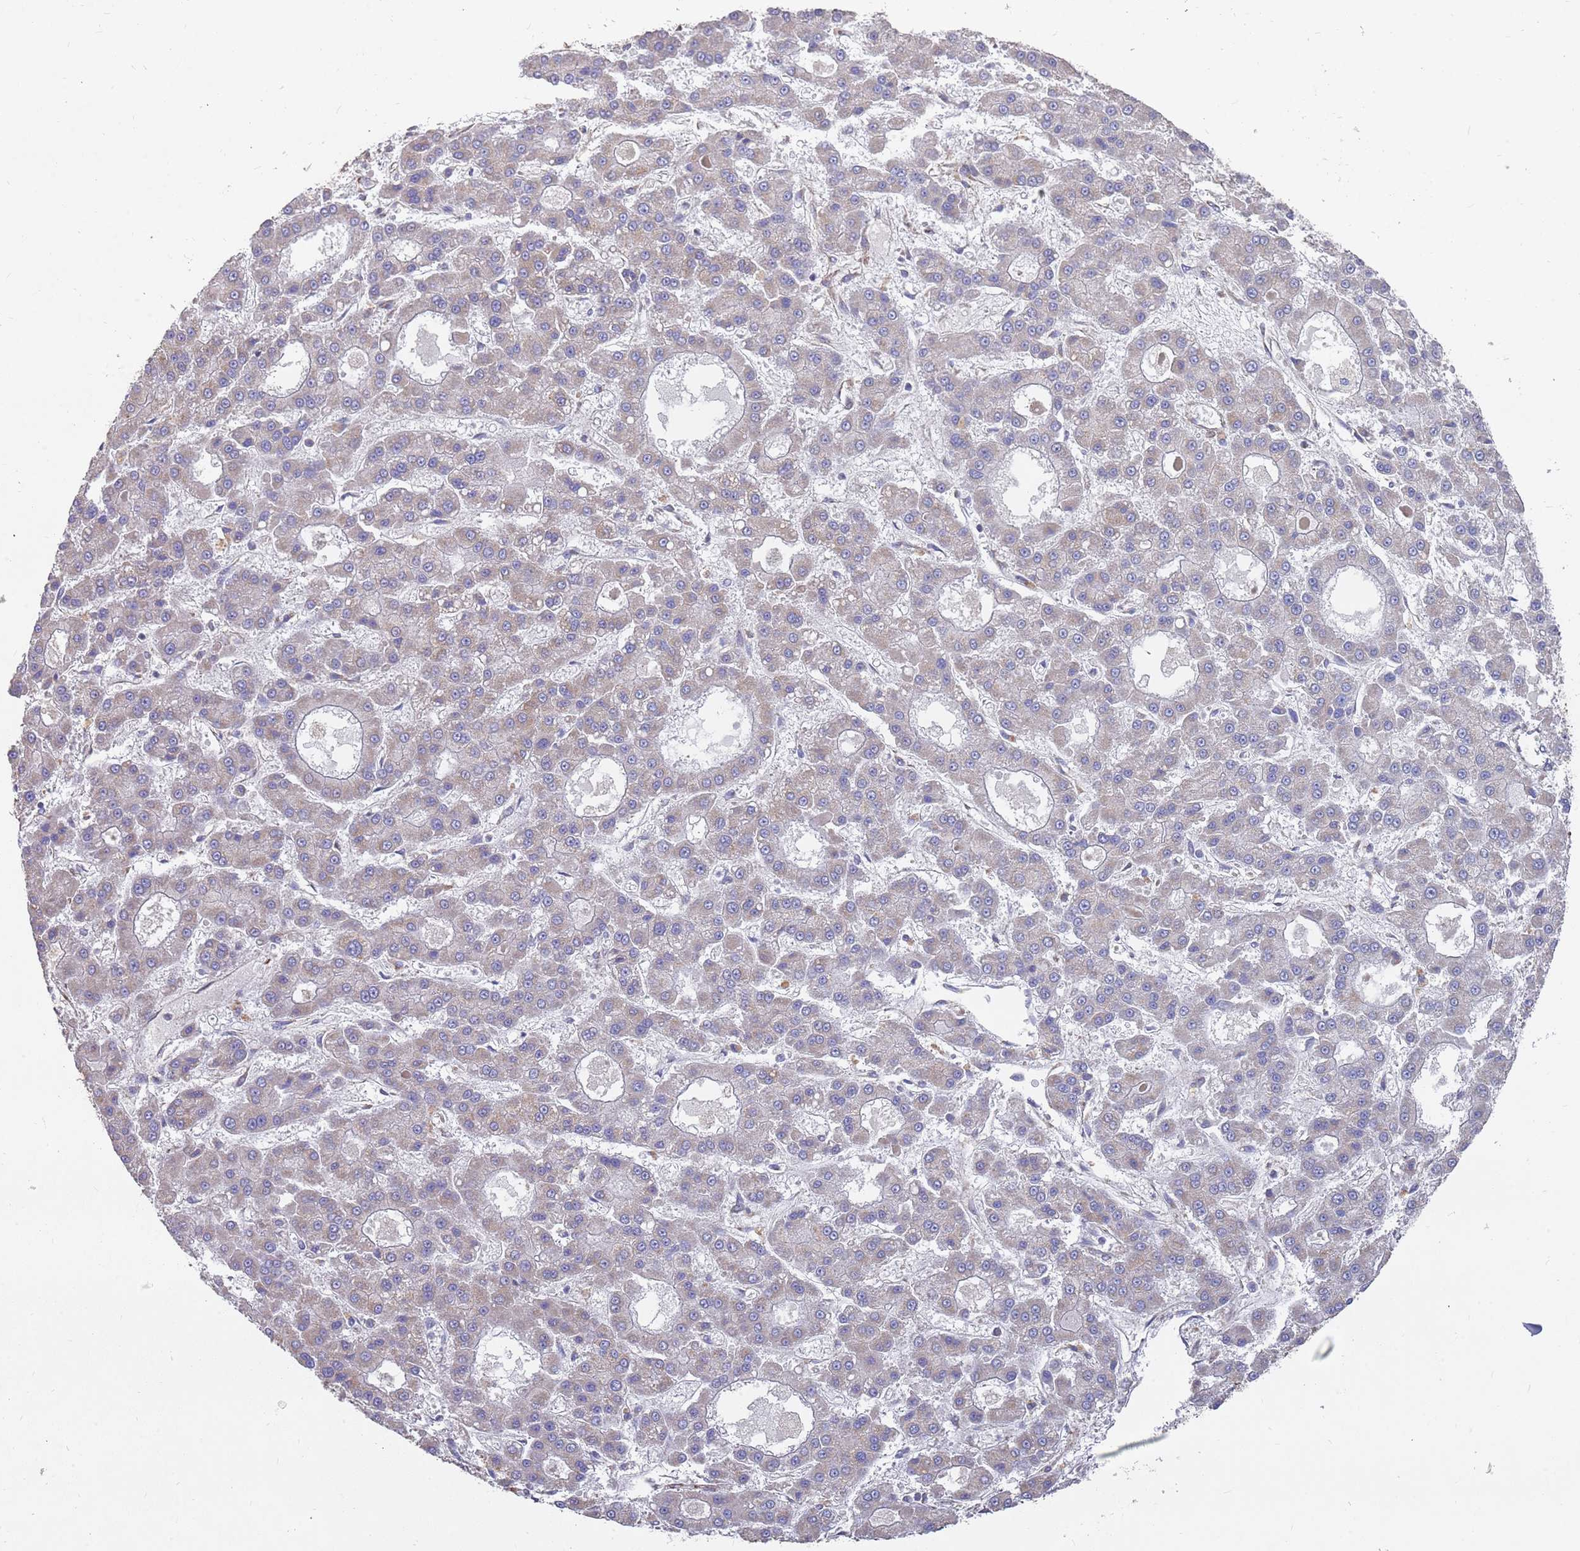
{"staining": {"intensity": "negative", "quantity": "none", "location": "none"}, "tissue": "liver cancer", "cell_type": "Tumor cells", "image_type": "cancer", "snomed": [{"axis": "morphology", "description": "Carcinoma, Hepatocellular, NOS"}, {"axis": "topography", "description": "Liver"}], "caption": "This image is of hepatocellular carcinoma (liver) stained with IHC to label a protein in brown with the nuclei are counter-stained blue. There is no expression in tumor cells. (Stains: DAB immunohistochemistry (IHC) with hematoxylin counter stain, Microscopy: brightfield microscopy at high magnification).", "gene": "WDFY3", "patient": {"sex": "male", "age": 70}}